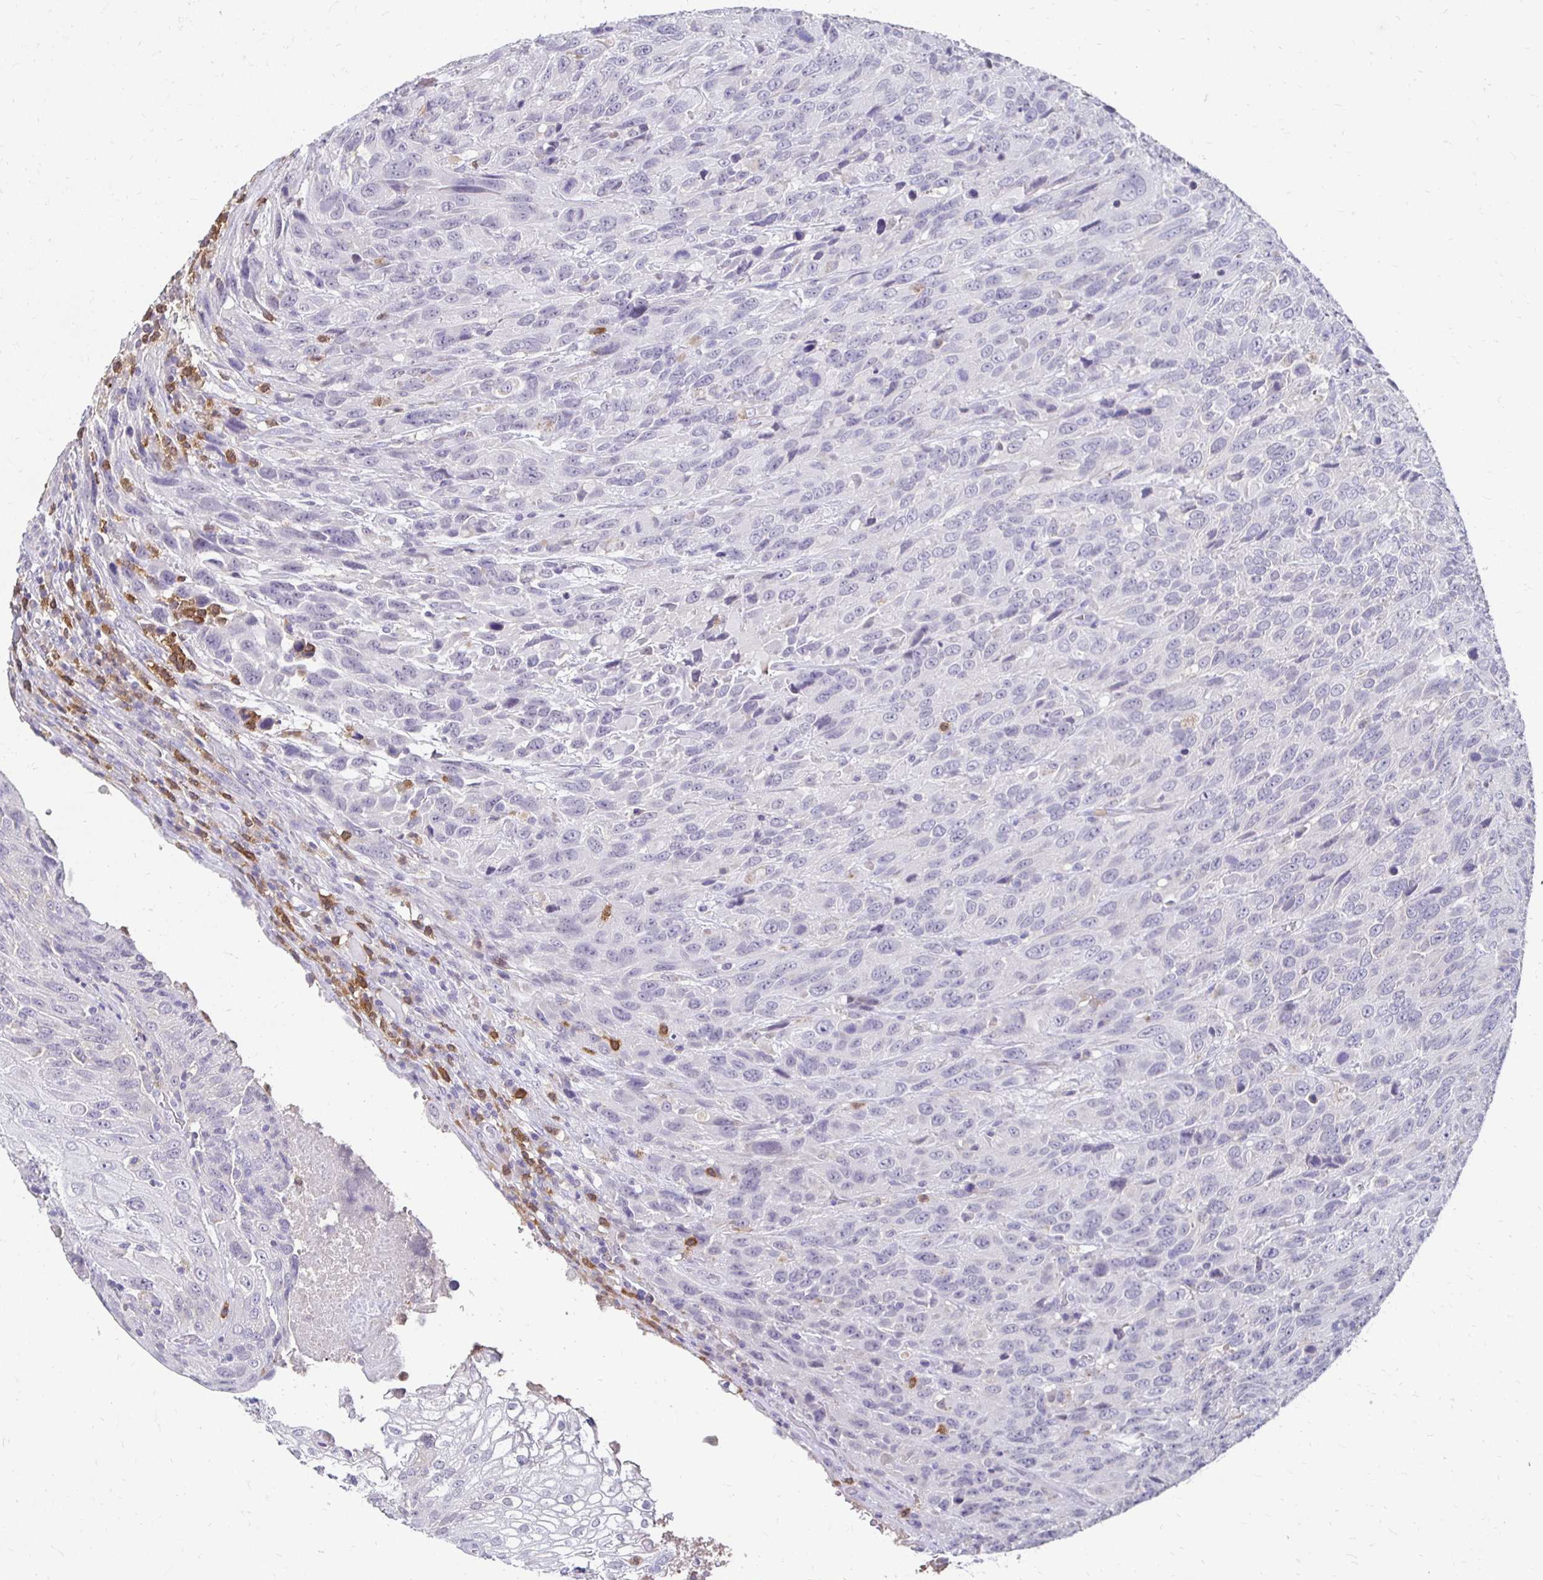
{"staining": {"intensity": "negative", "quantity": "none", "location": "none"}, "tissue": "urothelial cancer", "cell_type": "Tumor cells", "image_type": "cancer", "snomed": [{"axis": "morphology", "description": "Urothelial carcinoma, High grade"}, {"axis": "topography", "description": "Urinary bladder"}], "caption": "DAB immunohistochemical staining of high-grade urothelial carcinoma displays no significant staining in tumor cells. The staining was performed using DAB to visualize the protein expression in brown, while the nuclei were stained in blue with hematoxylin (Magnification: 20x).", "gene": "GK2", "patient": {"sex": "female", "age": 70}}